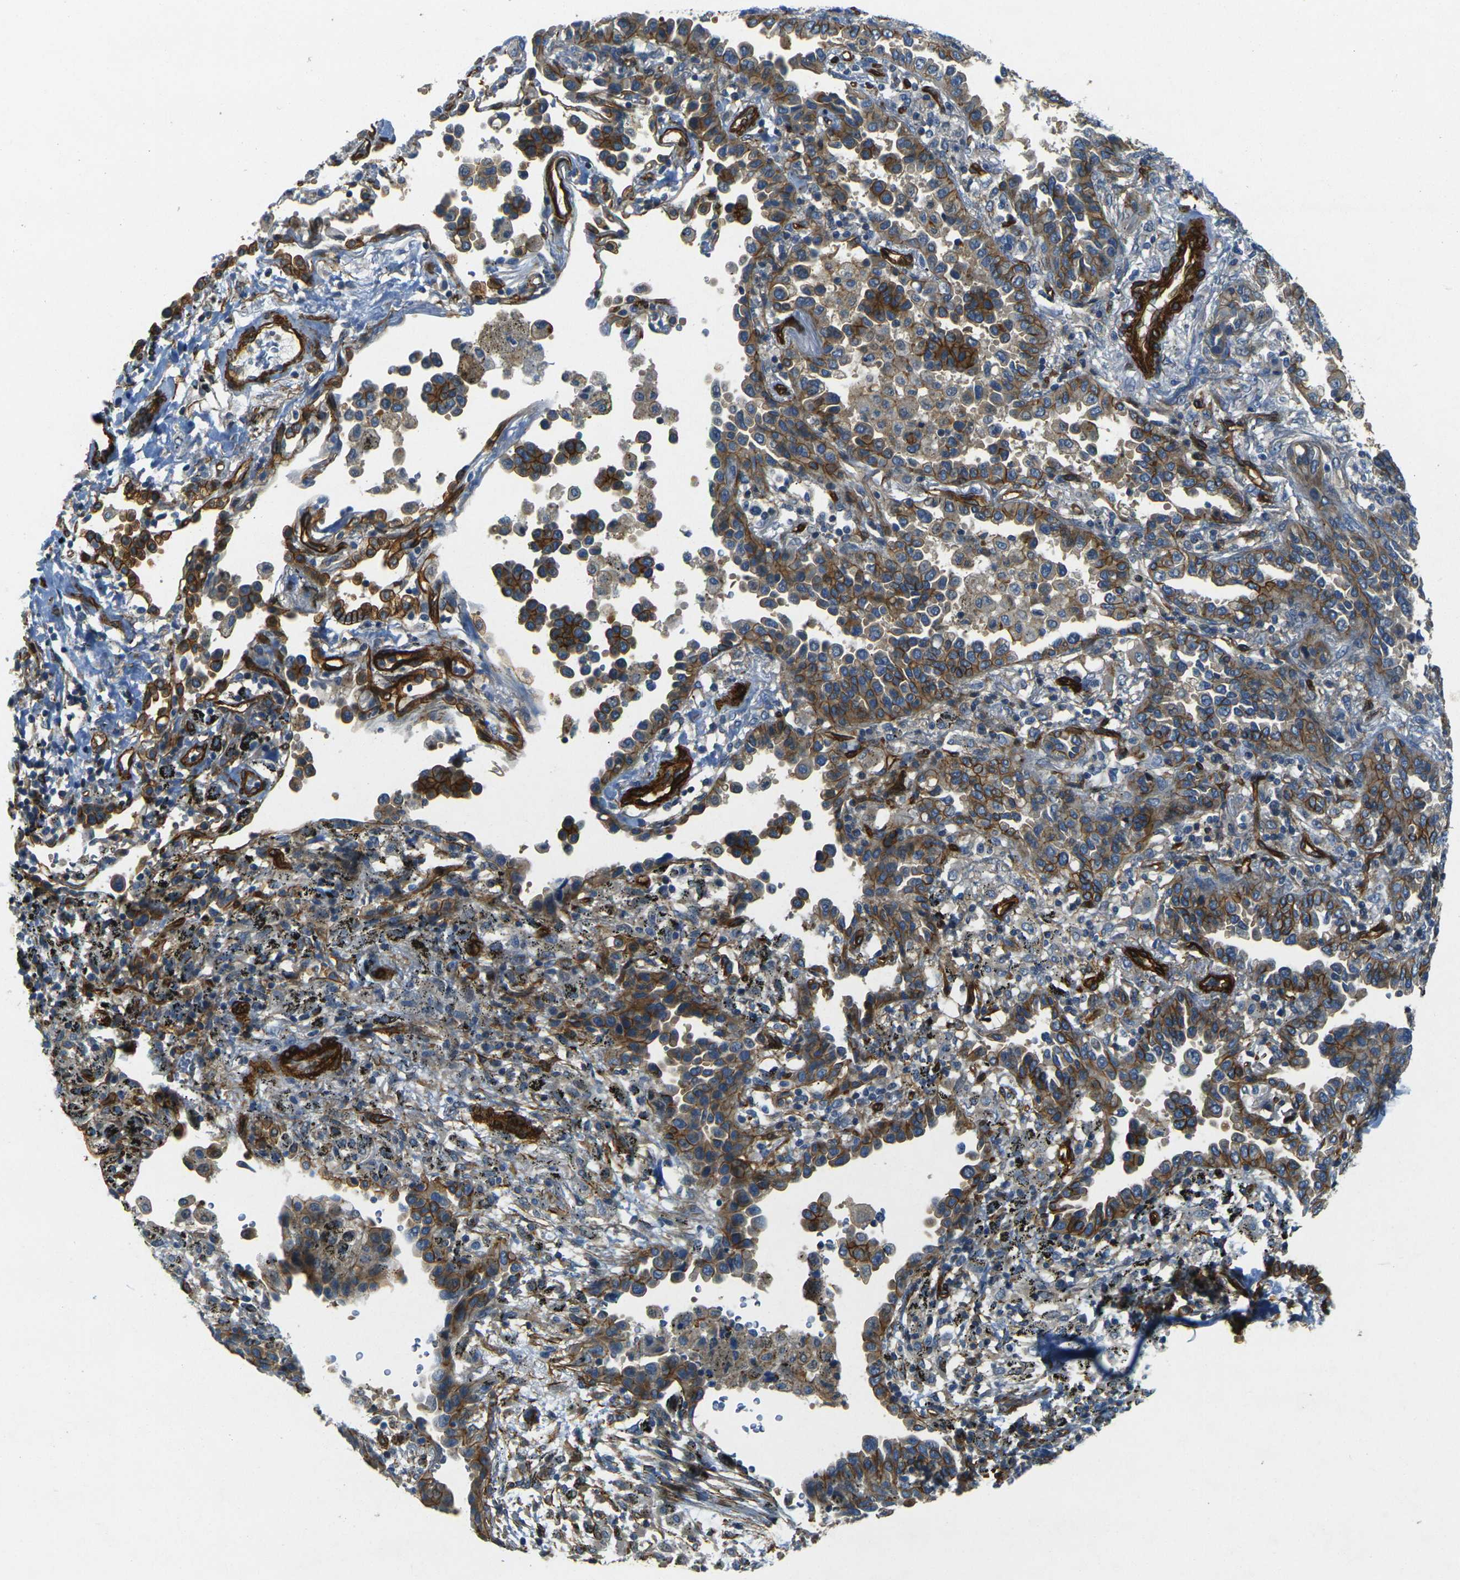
{"staining": {"intensity": "moderate", "quantity": ">75%", "location": "cytoplasmic/membranous"}, "tissue": "lung cancer", "cell_type": "Tumor cells", "image_type": "cancer", "snomed": [{"axis": "morphology", "description": "Normal tissue, NOS"}, {"axis": "morphology", "description": "Adenocarcinoma, NOS"}, {"axis": "topography", "description": "Lung"}], "caption": "Immunohistochemical staining of lung cancer demonstrates medium levels of moderate cytoplasmic/membranous protein positivity in about >75% of tumor cells.", "gene": "EPHA7", "patient": {"sex": "male", "age": 59}}